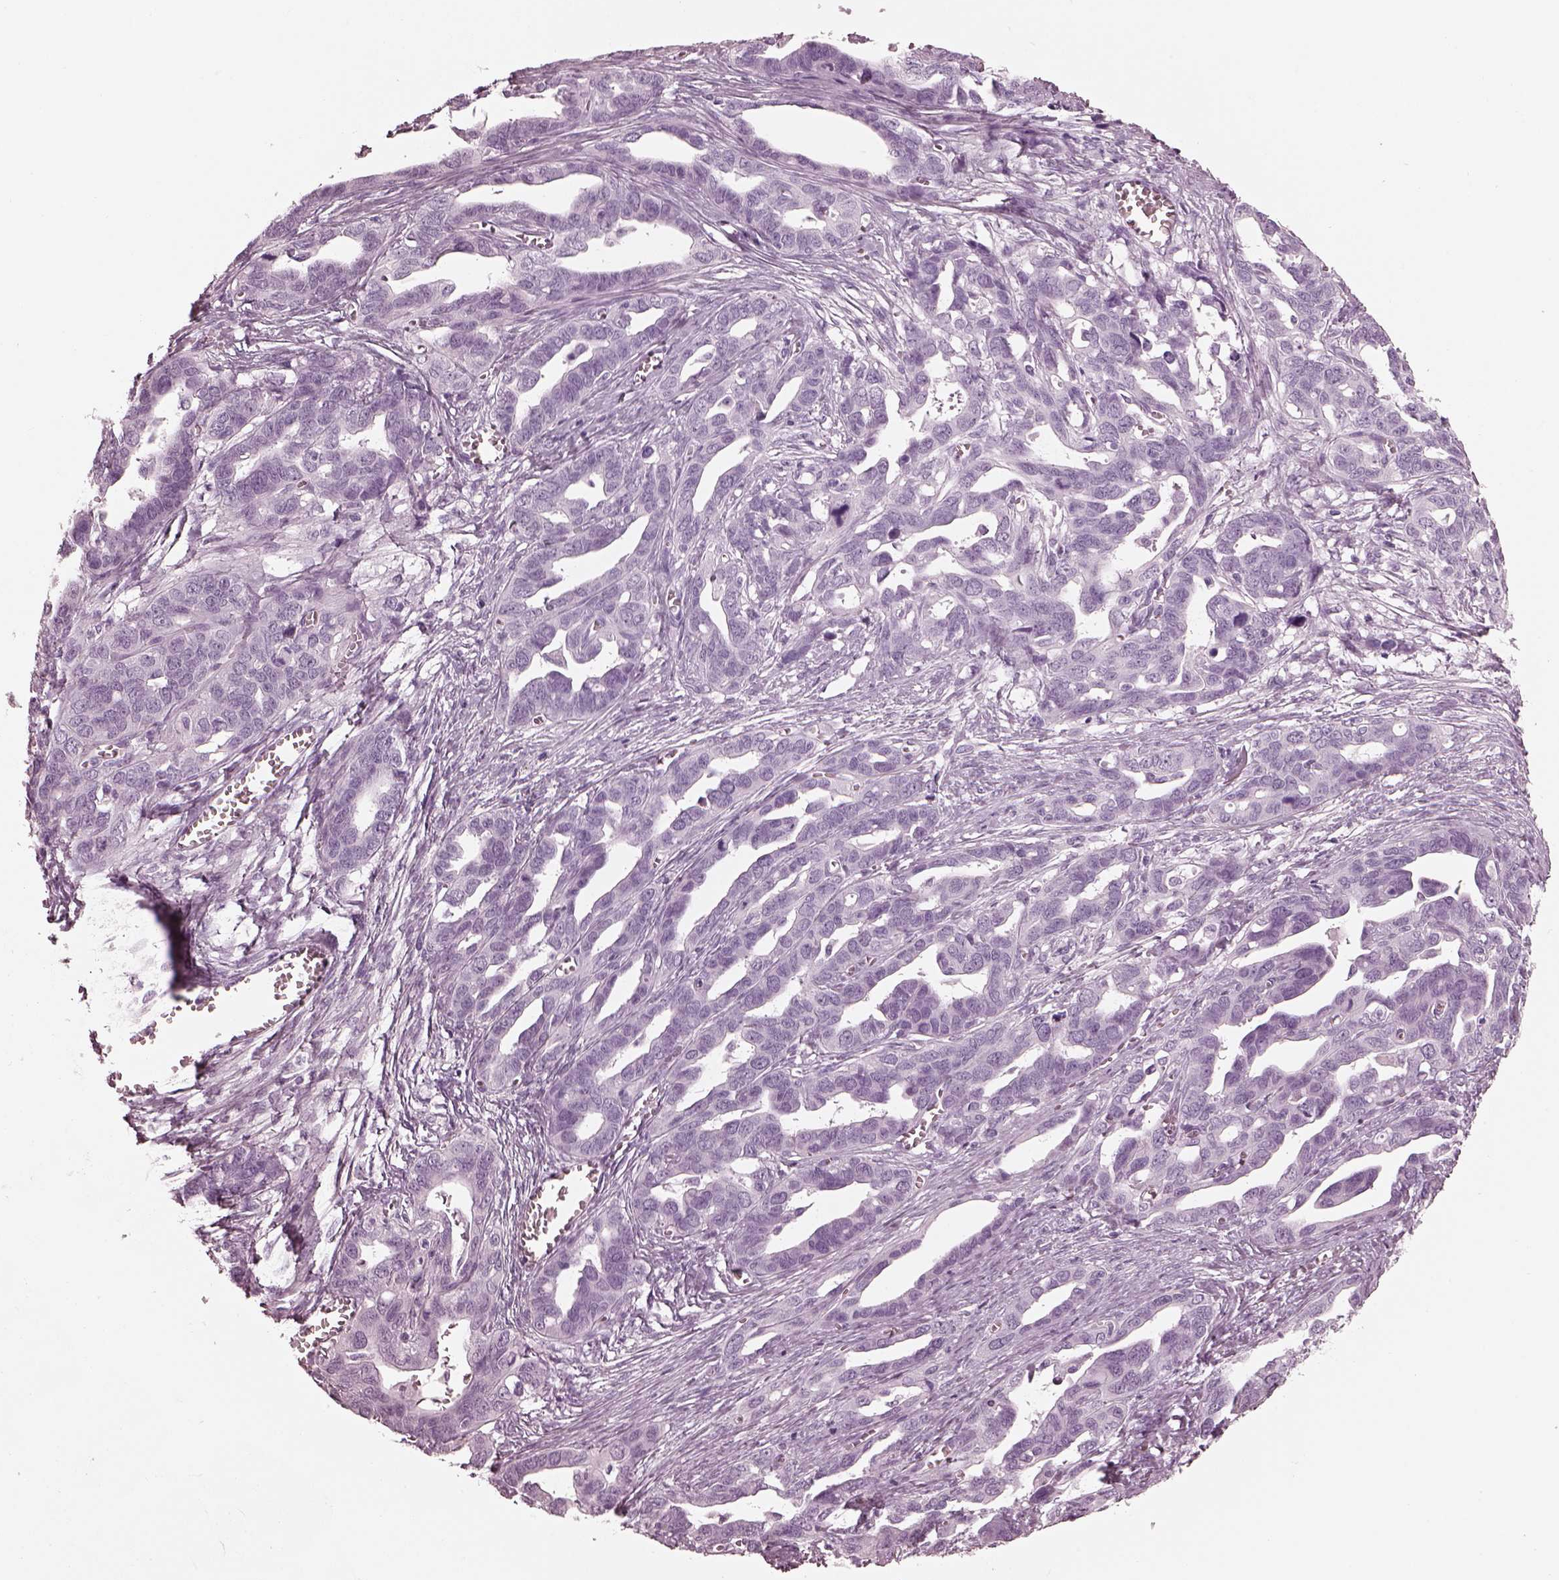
{"staining": {"intensity": "negative", "quantity": "none", "location": "none"}, "tissue": "ovarian cancer", "cell_type": "Tumor cells", "image_type": "cancer", "snomed": [{"axis": "morphology", "description": "Cystadenocarcinoma, serous, NOS"}, {"axis": "topography", "description": "Ovary"}], "caption": "Protein analysis of ovarian cancer (serous cystadenocarcinoma) shows no significant positivity in tumor cells.", "gene": "FABP9", "patient": {"sex": "female", "age": 69}}